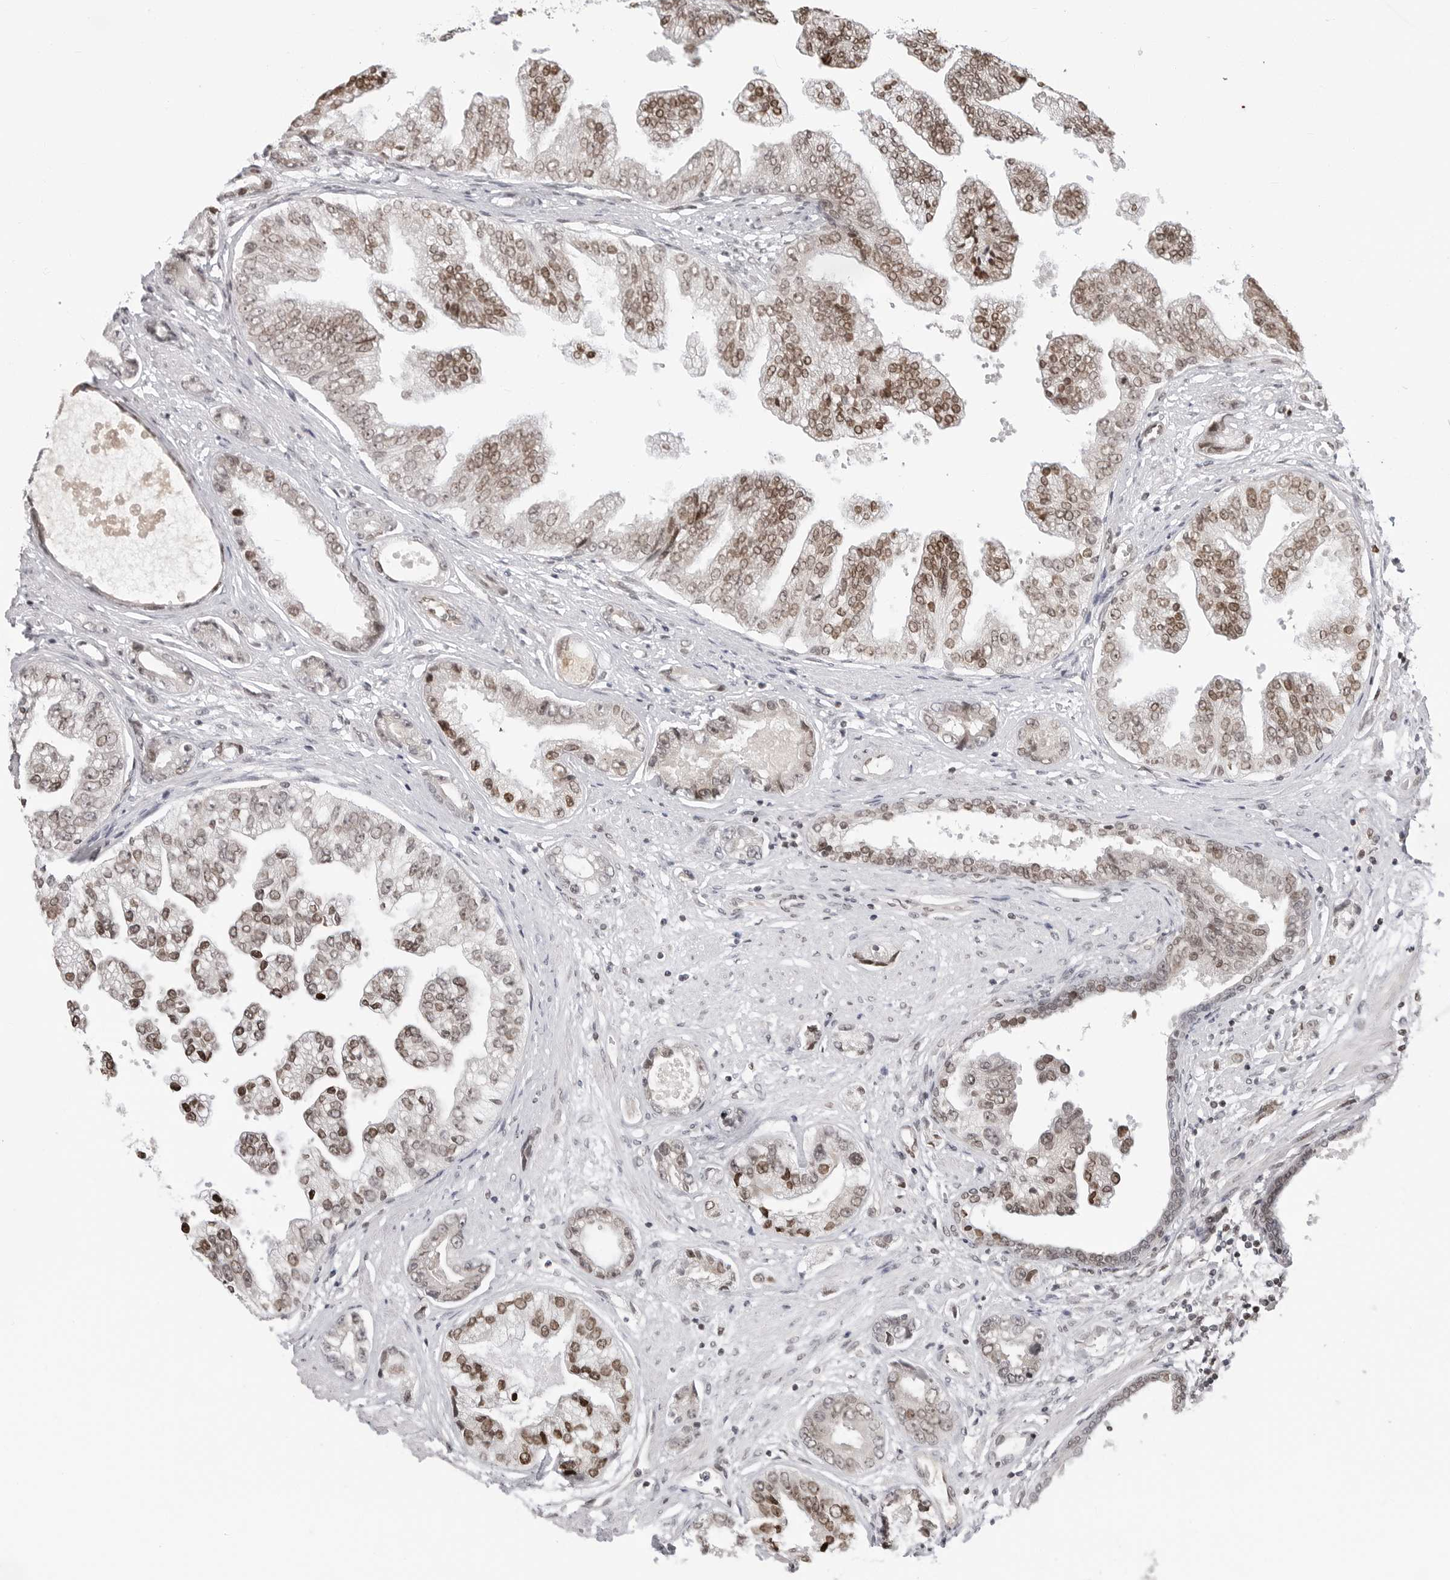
{"staining": {"intensity": "moderate", "quantity": ">75%", "location": "nuclear"}, "tissue": "prostate cancer", "cell_type": "Tumor cells", "image_type": "cancer", "snomed": [{"axis": "morphology", "description": "Adenocarcinoma, High grade"}, {"axis": "topography", "description": "Prostate"}], "caption": "About >75% of tumor cells in high-grade adenocarcinoma (prostate) display moderate nuclear protein positivity as visualized by brown immunohistochemical staining.", "gene": "C8orf33", "patient": {"sex": "male", "age": 61}}